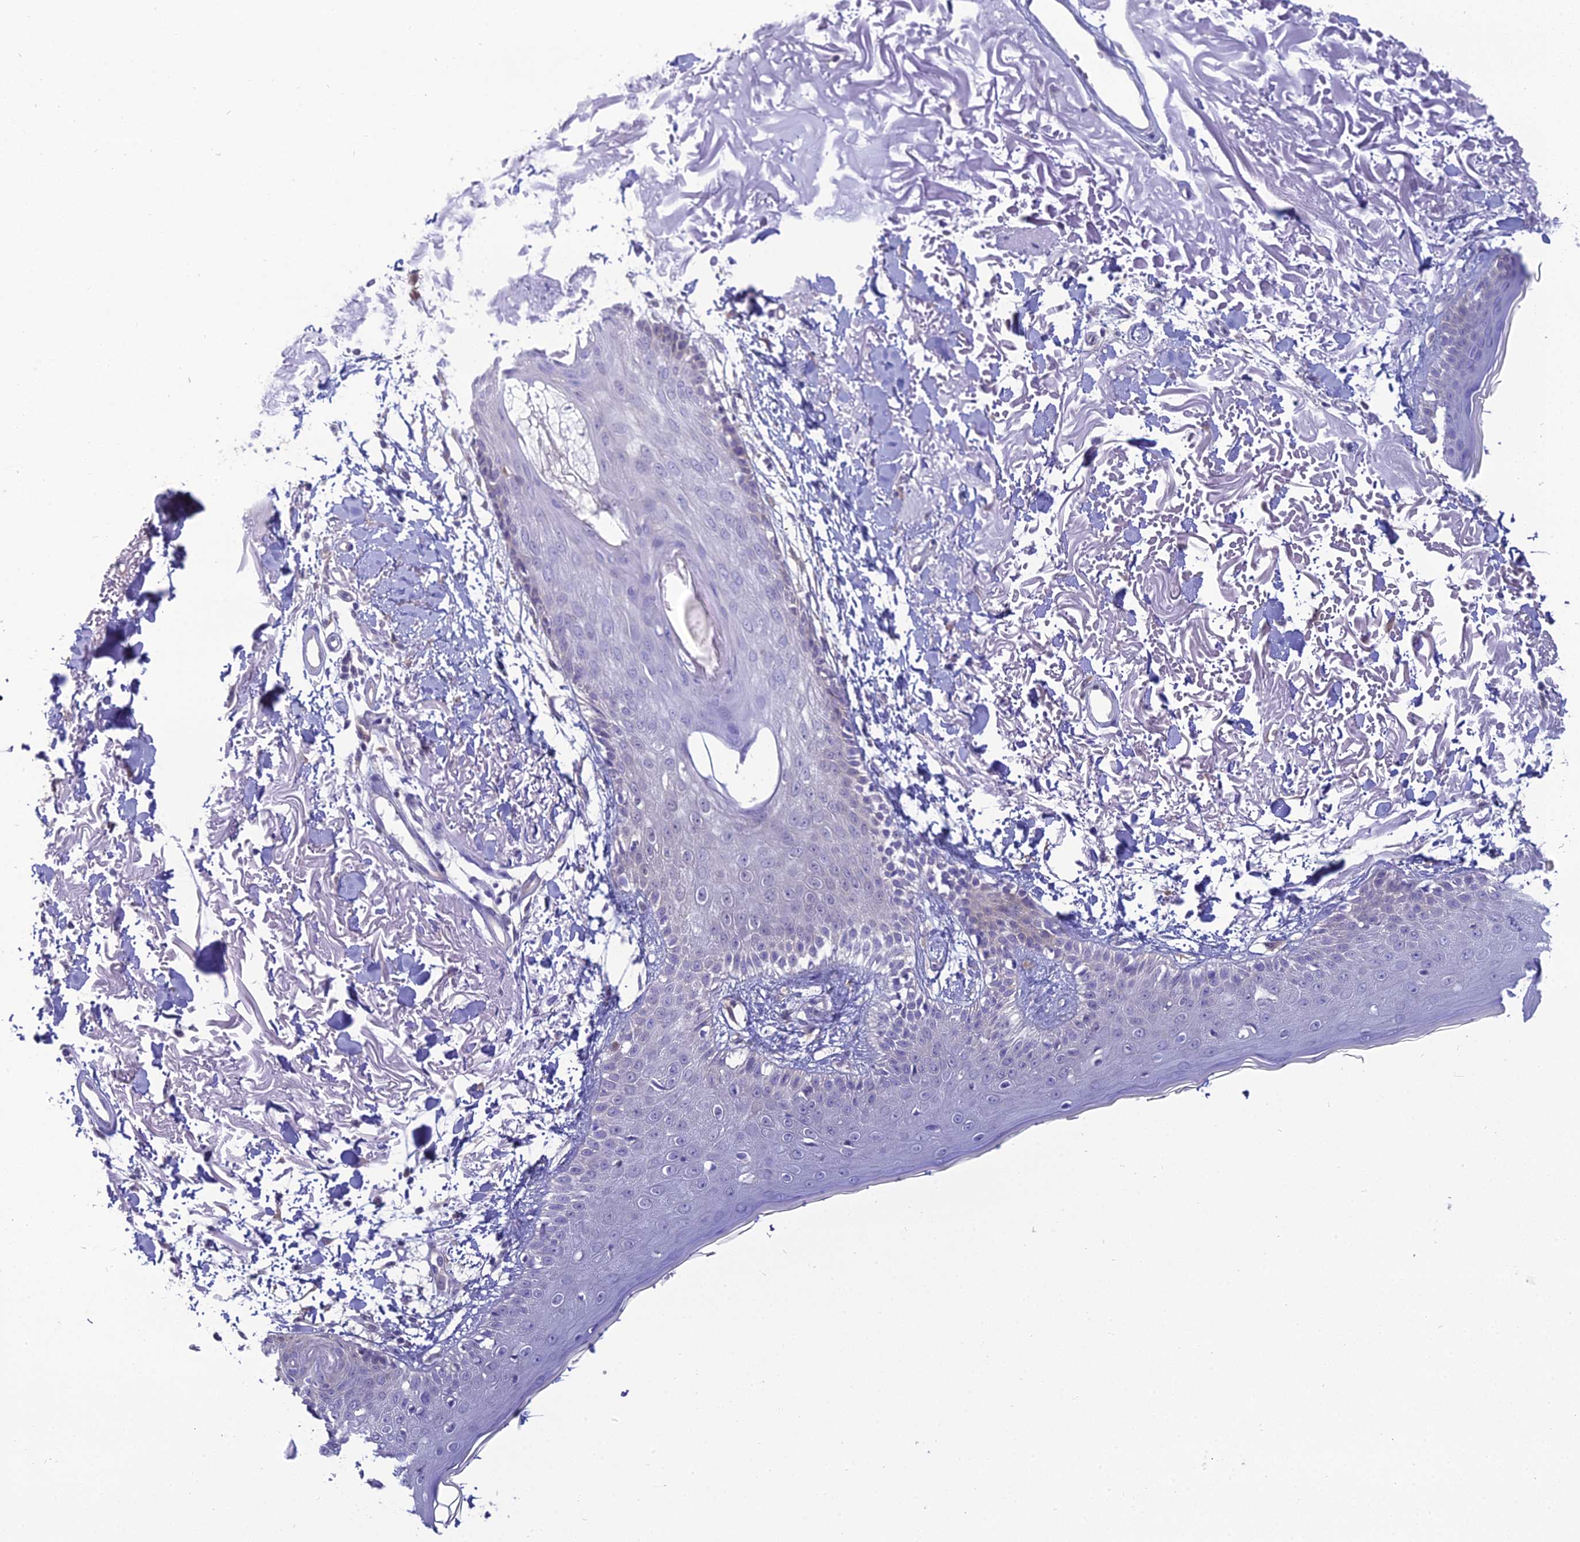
{"staining": {"intensity": "negative", "quantity": "none", "location": "none"}, "tissue": "skin", "cell_type": "Fibroblasts", "image_type": "normal", "snomed": [{"axis": "morphology", "description": "Normal tissue, NOS"}, {"axis": "morphology", "description": "Squamous cell carcinoma, NOS"}, {"axis": "topography", "description": "Skin"}, {"axis": "topography", "description": "Peripheral nerve tissue"}], "caption": "Immunohistochemistry image of benign skin stained for a protein (brown), which reveals no staining in fibroblasts. (IHC, brightfield microscopy, high magnification).", "gene": "GNPNAT1", "patient": {"sex": "male", "age": 83}}